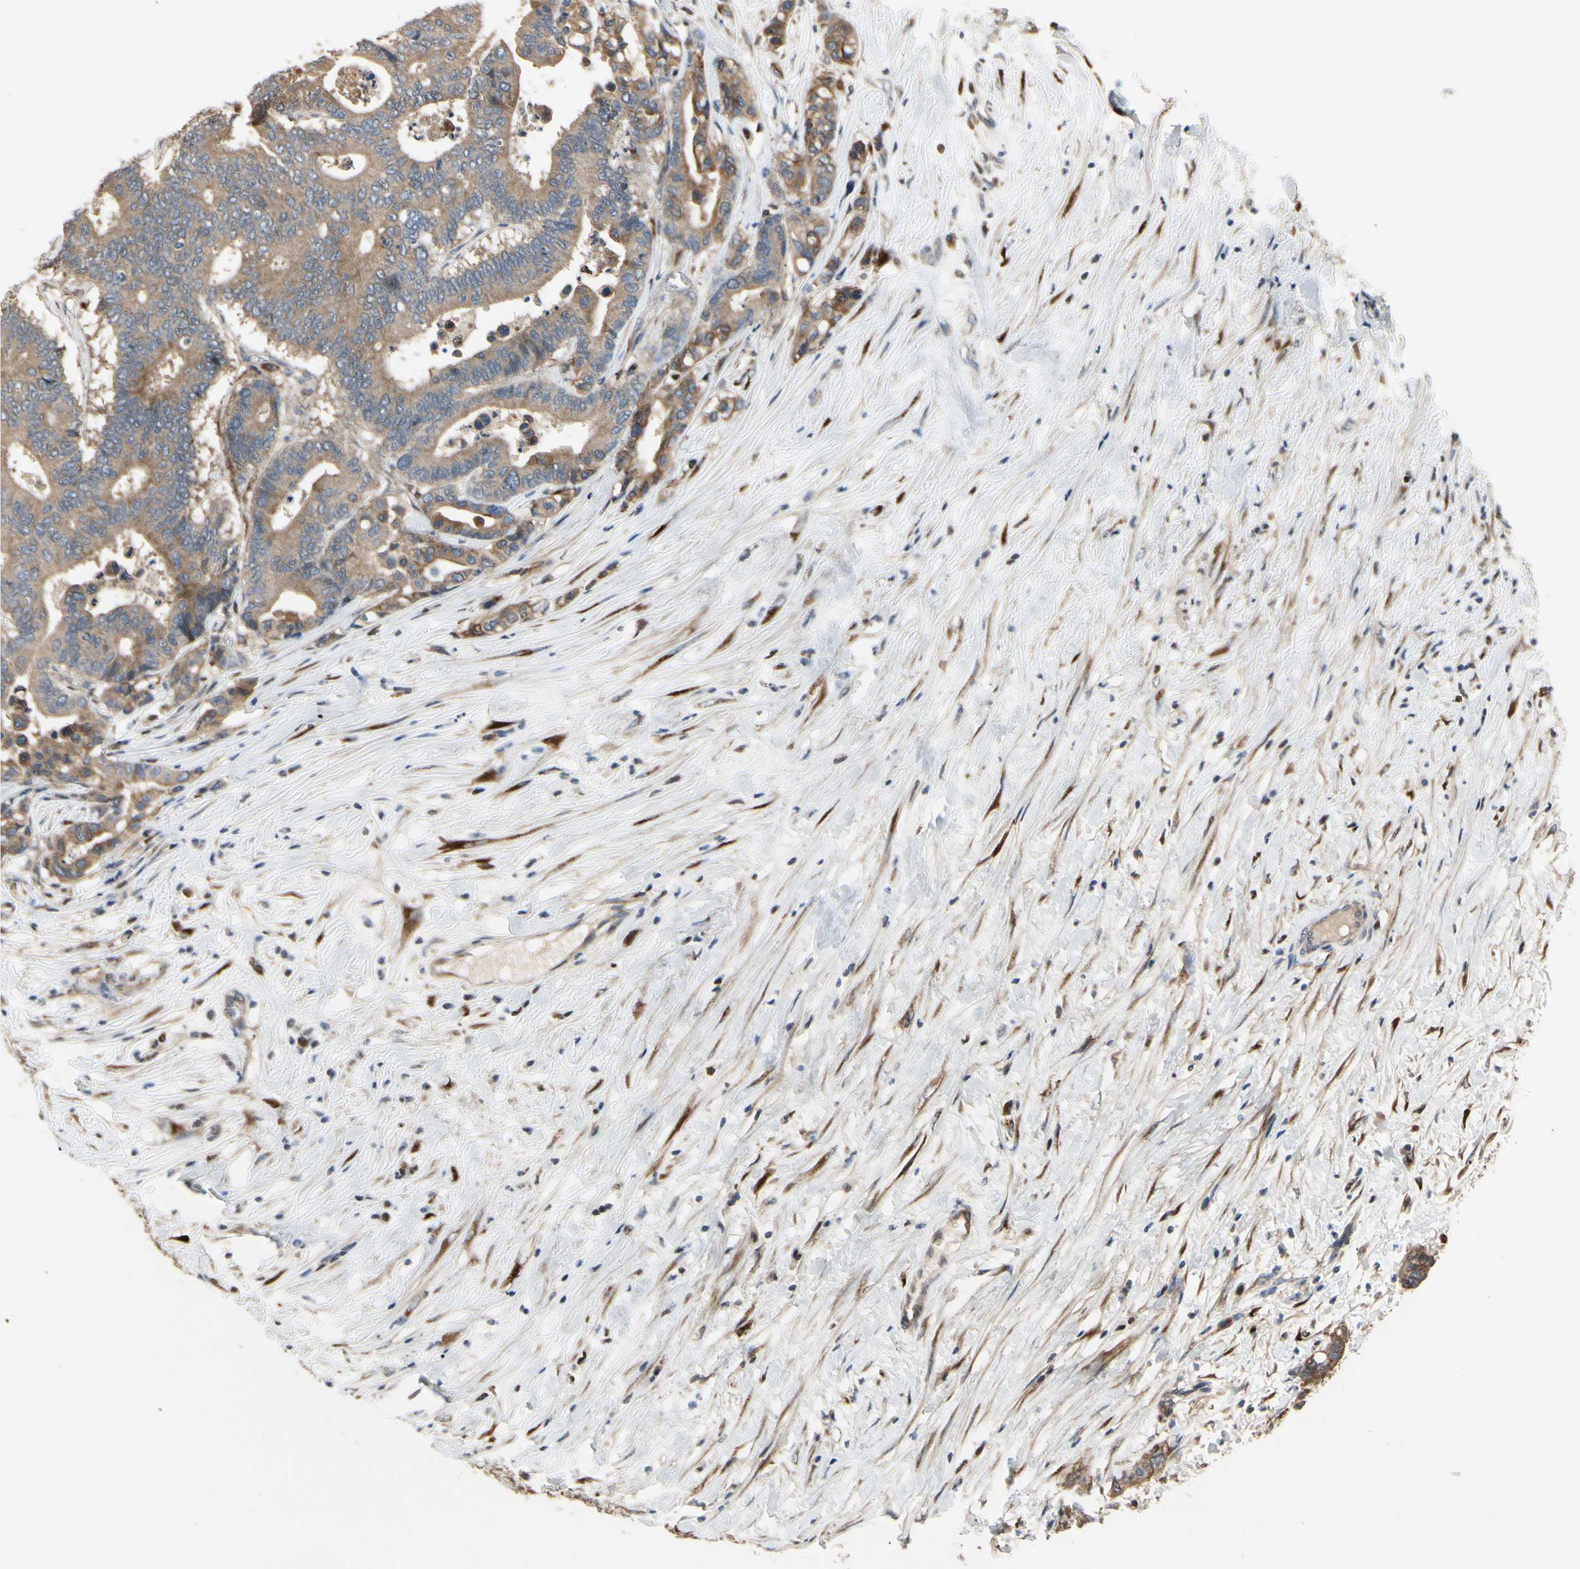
{"staining": {"intensity": "moderate", "quantity": ">75%", "location": "cytoplasmic/membranous"}, "tissue": "colorectal cancer", "cell_type": "Tumor cells", "image_type": "cancer", "snomed": [{"axis": "morphology", "description": "Normal tissue, NOS"}, {"axis": "morphology", "description": "Adenocarcinoma, NOS"}, {"axis": "topography", "description": "Colon"}], "caption": "Protein analysis of colorectal adenocarcinoma tissue shows moderate cytoplasmic/membranous positivity in approximately >75% of tumor cells.", "gene": "CGREF1", "patient": {"sex": "male", "age": 82}}